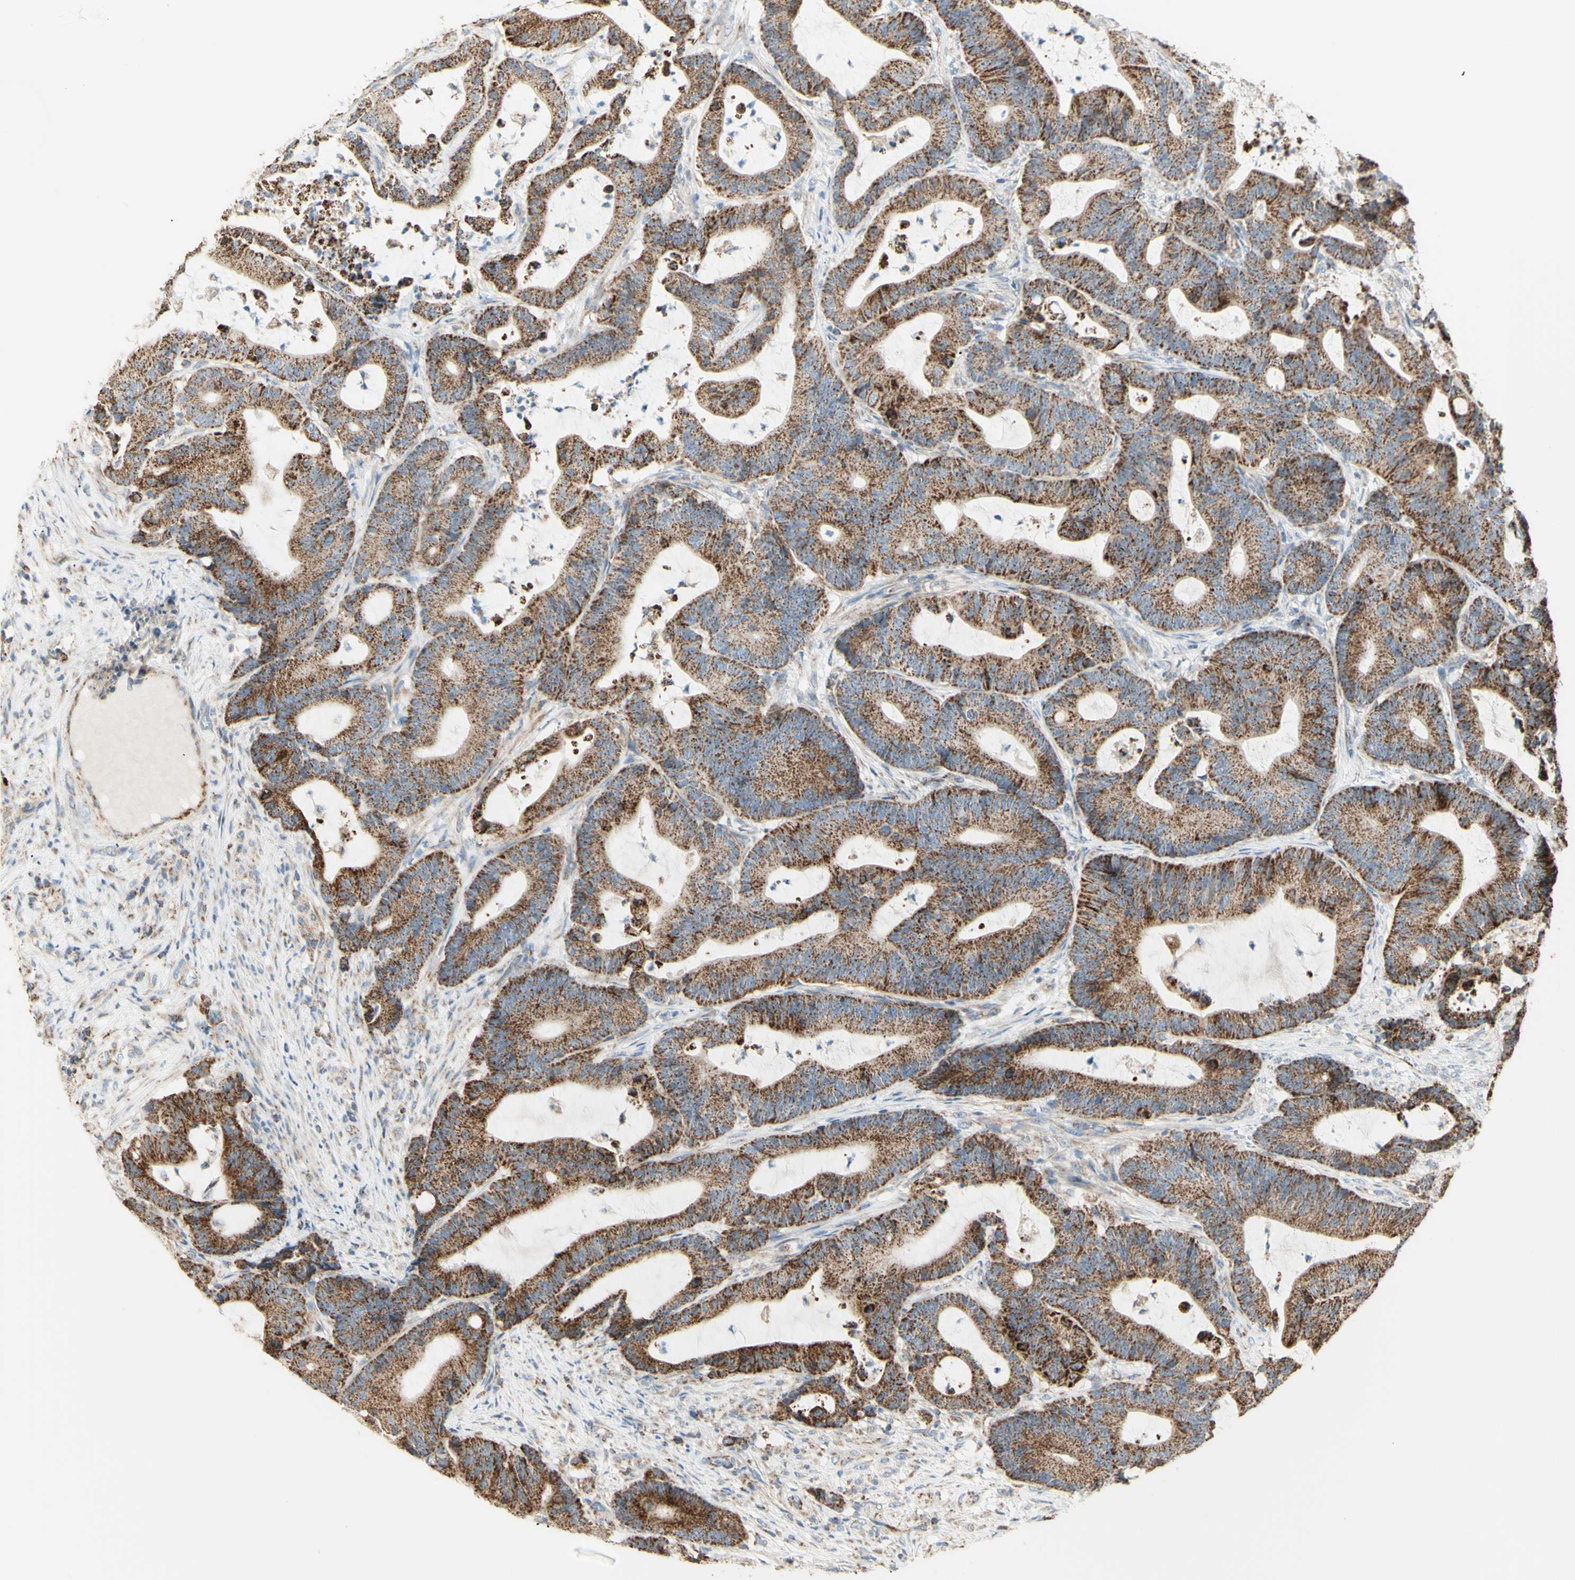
{"staining": {"intensity": "moderate", "quantity": ">75%", "location": "cytoplasmic/membranous"}, "tissue": "colorectal cancer", "cell_type": "Tumor cells", "image_type": "cancer", "snomed": [{"axis": "morphology", "description": "Adenocarcinoma, NOS"}, {"axis": "topography", "description": "Colon"}], "caption": "The histopathology image shows a brown stain indicating the presence of a protein in the cytoplasmic/membranous of tumor cells in adenocarcinoma (colorectal).", "gene": "LETM1", "patient": {"sex": "female", "age": 84}}